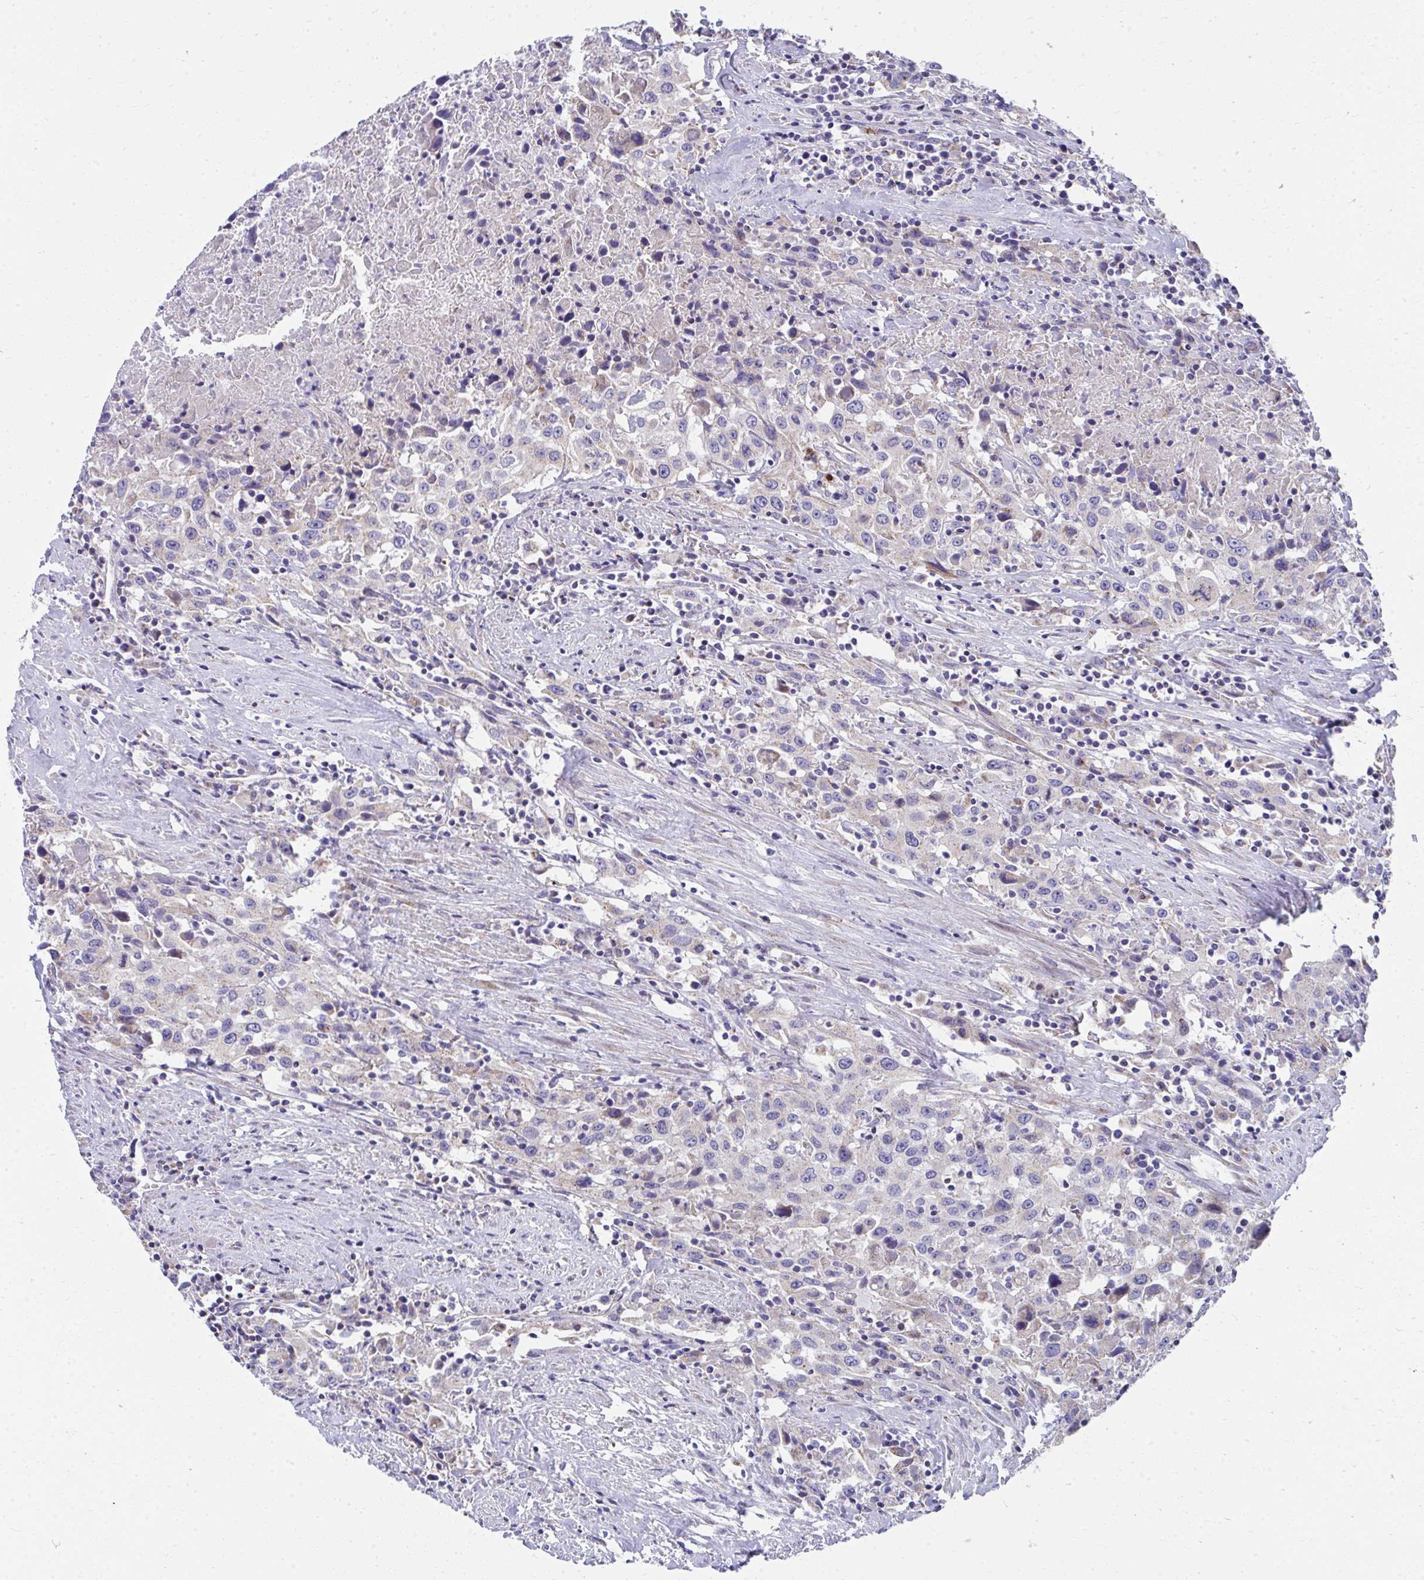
{"staining": {"intensity": "weak", "quantity": "<25%", "location": "cytoplasmic/membranous"}, "tissue": "urothelial cancer", "cell_type": "Tumor cells", "image_type": "cancer", "snomed": [{"axis": "morphology", "description": "Urothelial carcinoma, High grade"}, {"axis": "topography", "description": "Urinary bladder"}], "caption": "Tumor cells show no significant staining in urothelial carcinoma (high-grade). The staining is performed using DAB (3,3'-diaminobenzidine) brown chromogen with nuclei counter-stained in using hematoxylin.", "gene": "IL37", "patient": {"sex": "male", "age": 61}}